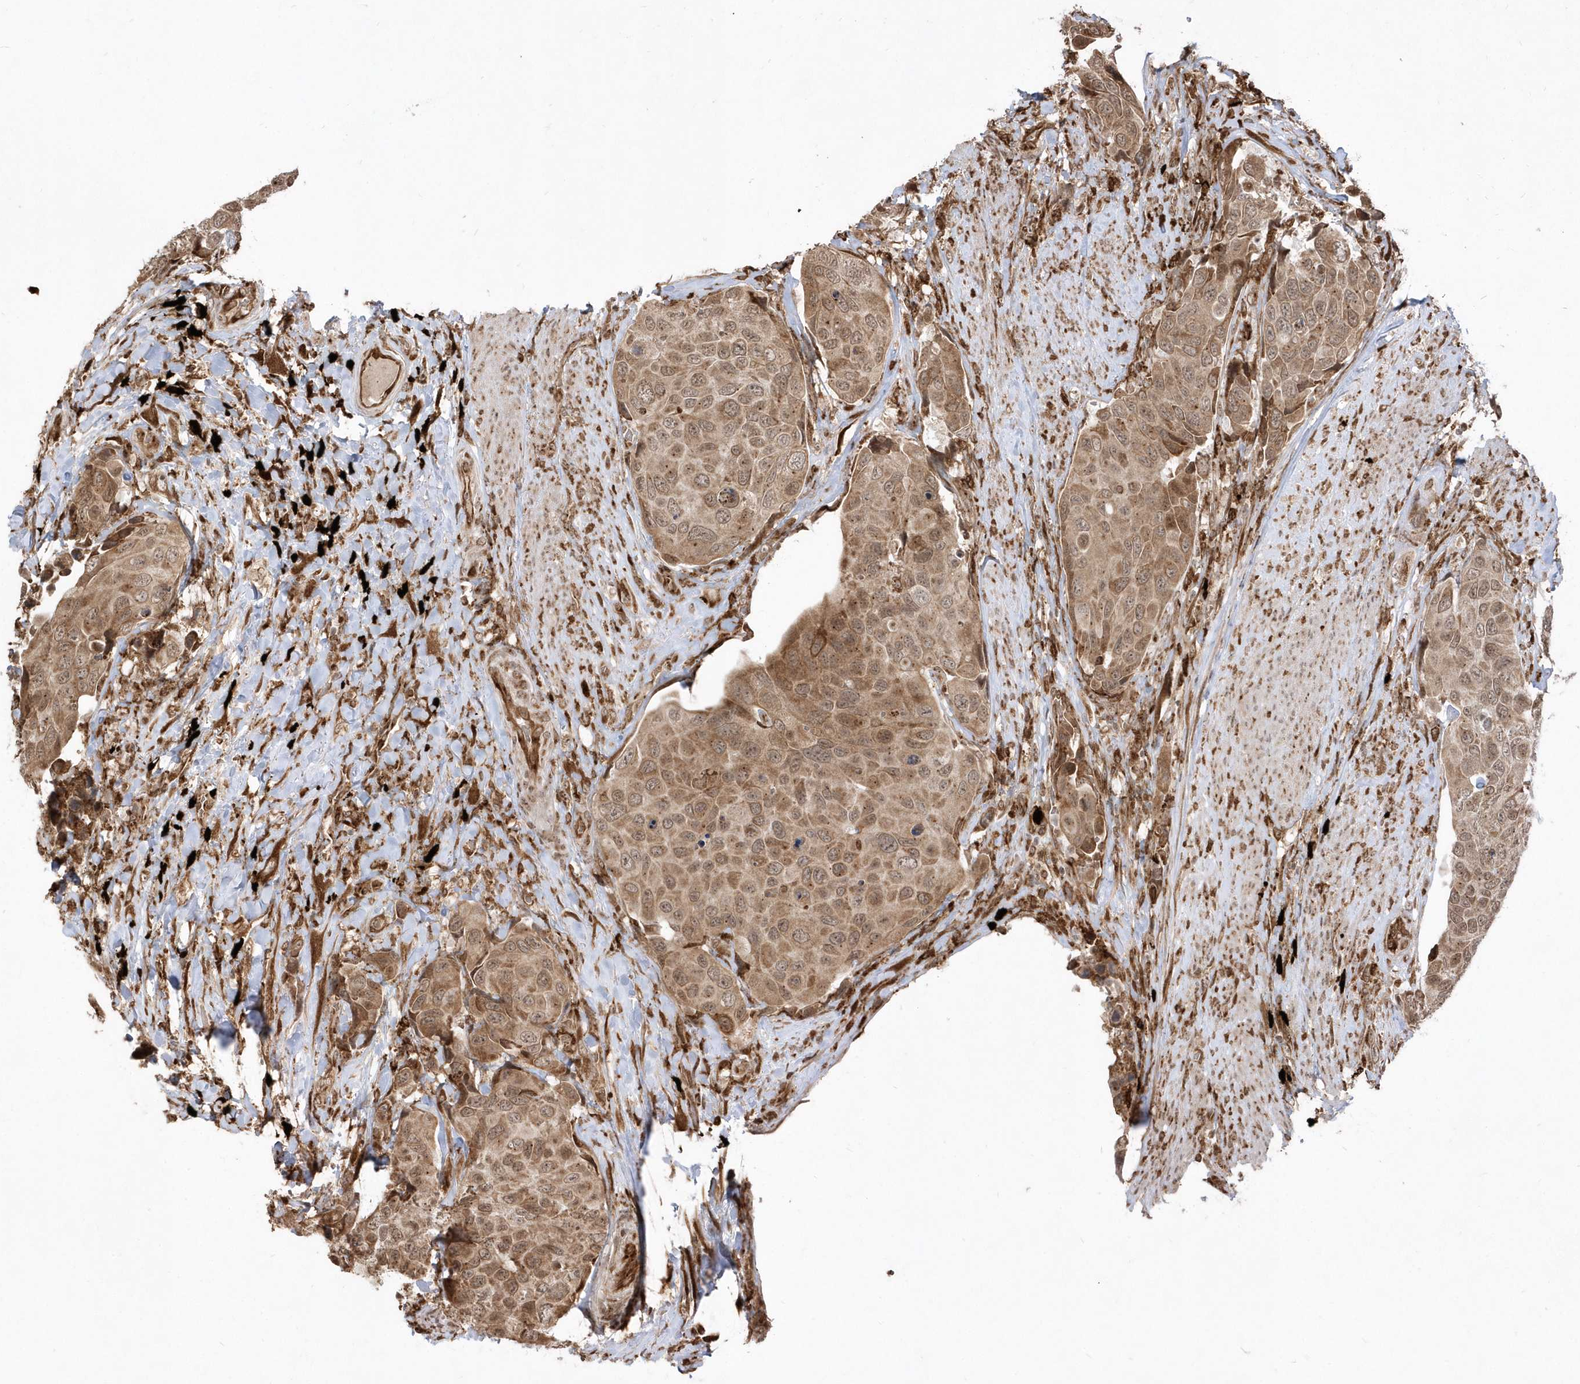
{"staining": {"intensity": "moderate", "quantity": ">75%", "location": "cytoplasmic/membranous,nuclear"}, "tissue": "urothelial cancer", "cell_type": "Tumor cells", "image_type": "cancer", "snomed": [{"axis": "morphology", "description": "Urothelial carcinoma, High grade"}, {"axis": "topography", "description": "Urinary bladder"}], "caption": "Brown immunohistochemical staining in urothelial cancer displays moderate cytoplasmic/membranous and nuclear expression in approximately >75% of tumor cells.", "gene": "EPC2", "patient": {"sex": "male", "age": 74}}